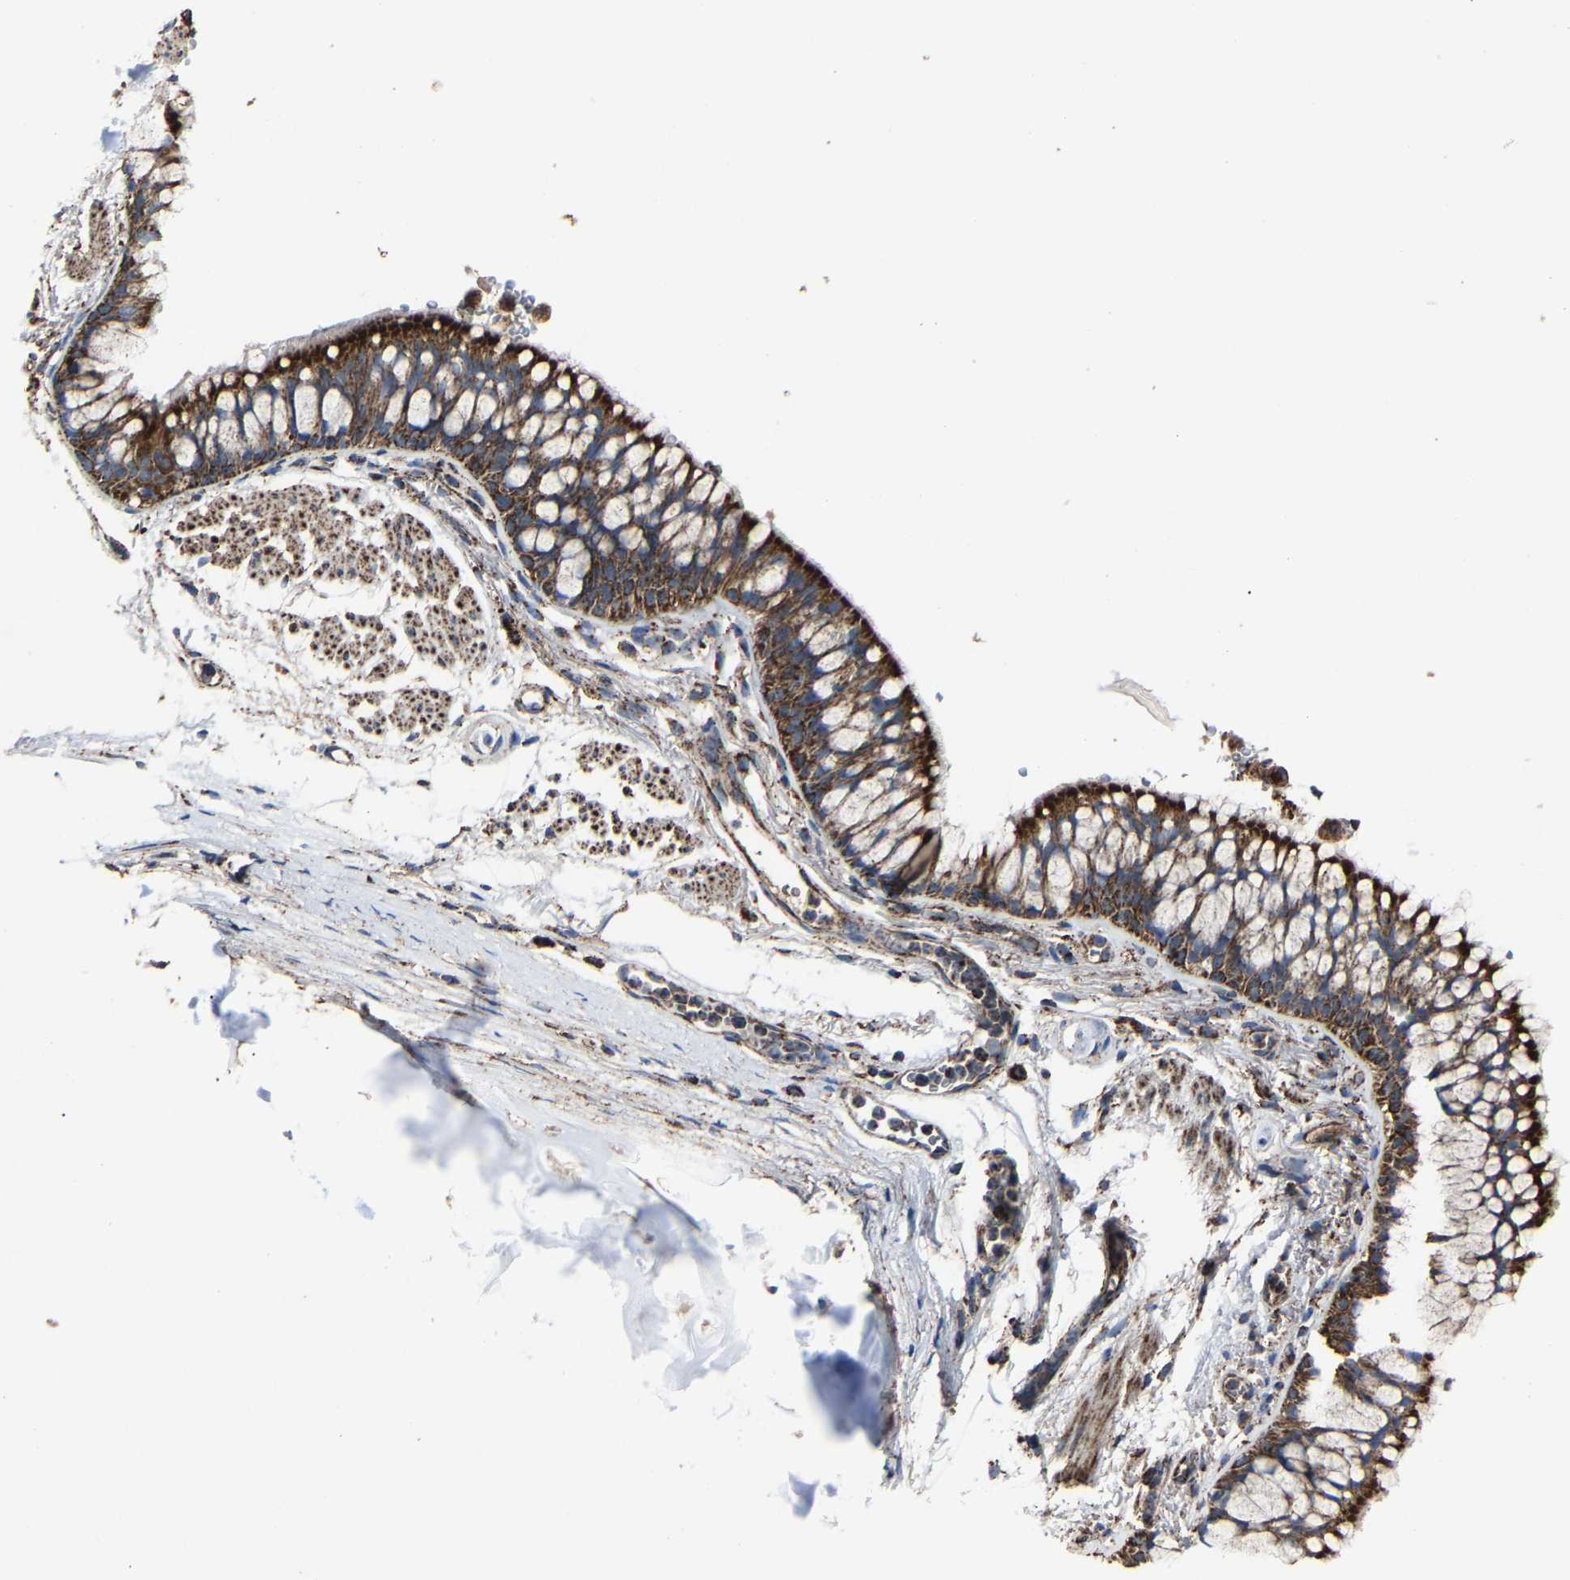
{"staining": {"intensity": "strong", "quantity": ">75%", "location": "cytoplasmic/membranous"}, "tissue": "bronchus", "cell_type": "Respiratory epithelial cells", "image_type": "normal", "snomed": [{"axis": "morphology", "description": "Normal tissue, NOS"}, {"axis": "topography", "description": "Cartilage tissue"}, {"axis": "topography", "description": "Bronchus"}], "caption": "This image demonstrates unremarkable bronchus stained with immunohistochemistry (IHC) to label a protein in brown. The cytoplasmic/membranous of respiratory epithelial cells show strong positivity for the protein. Nuclei are counter-stained blue.", "gene": "NDUFV3", "patient": {"sex": "female", "age": 53}}